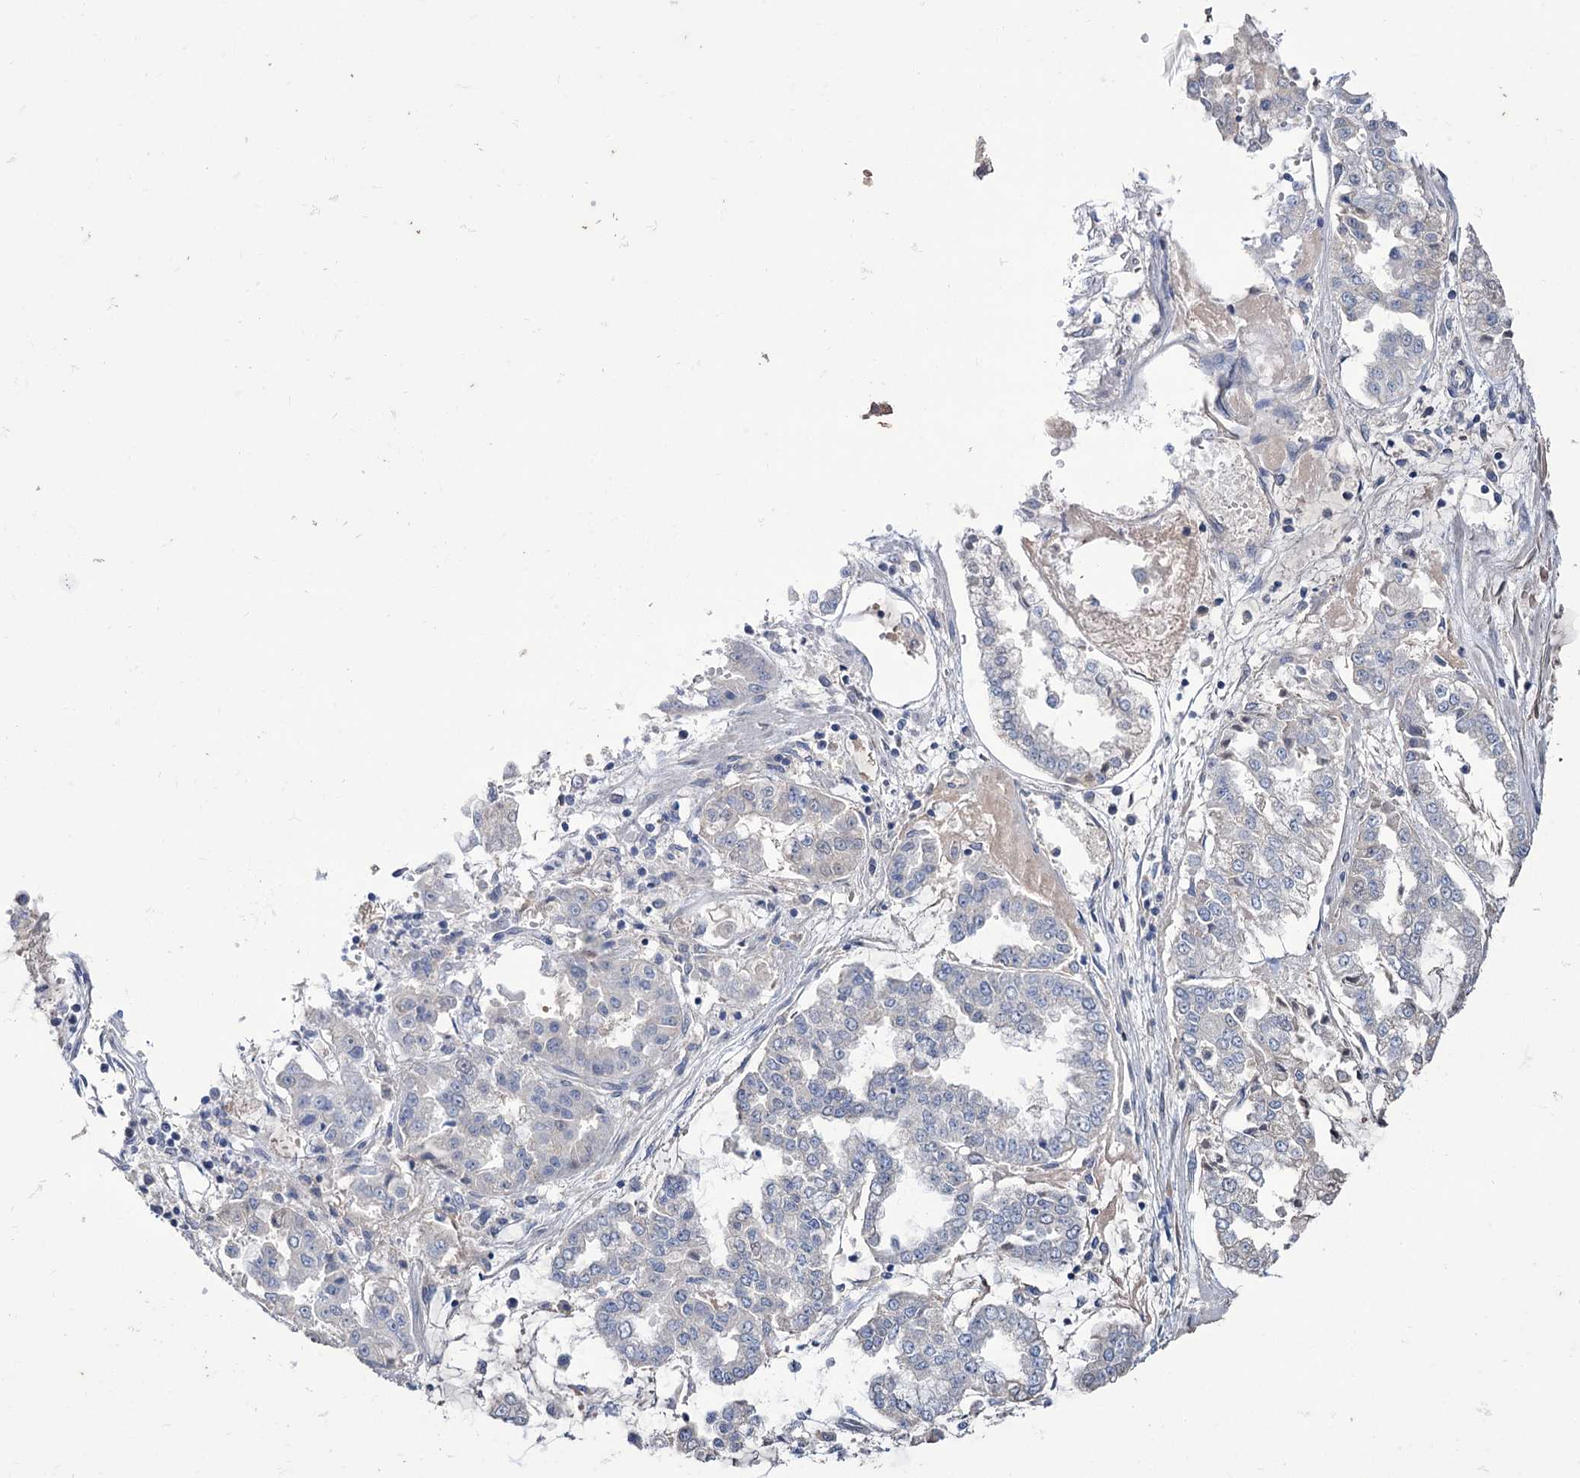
{"staining": {"intensity": "negative", "quantity": "none", "location": "none"}, "tissue": "stomach cancer", "cell_type": "Tumor cells", "image_type": "cancer", "snomed": [{"axis": "morphology", "description": "Adenocarcinoma, NOS"}, {"axis": "topography", "description": "Stomach"}], "caption": "DAB (3,3'-diaminobenzidine) immunohistochemical staining of human stomach cancer (adenocarcinoma) displays no significant positivity in tumor cells.", "gene": "EPB41L5", "patient": {"sex": "male", "age": 76}}